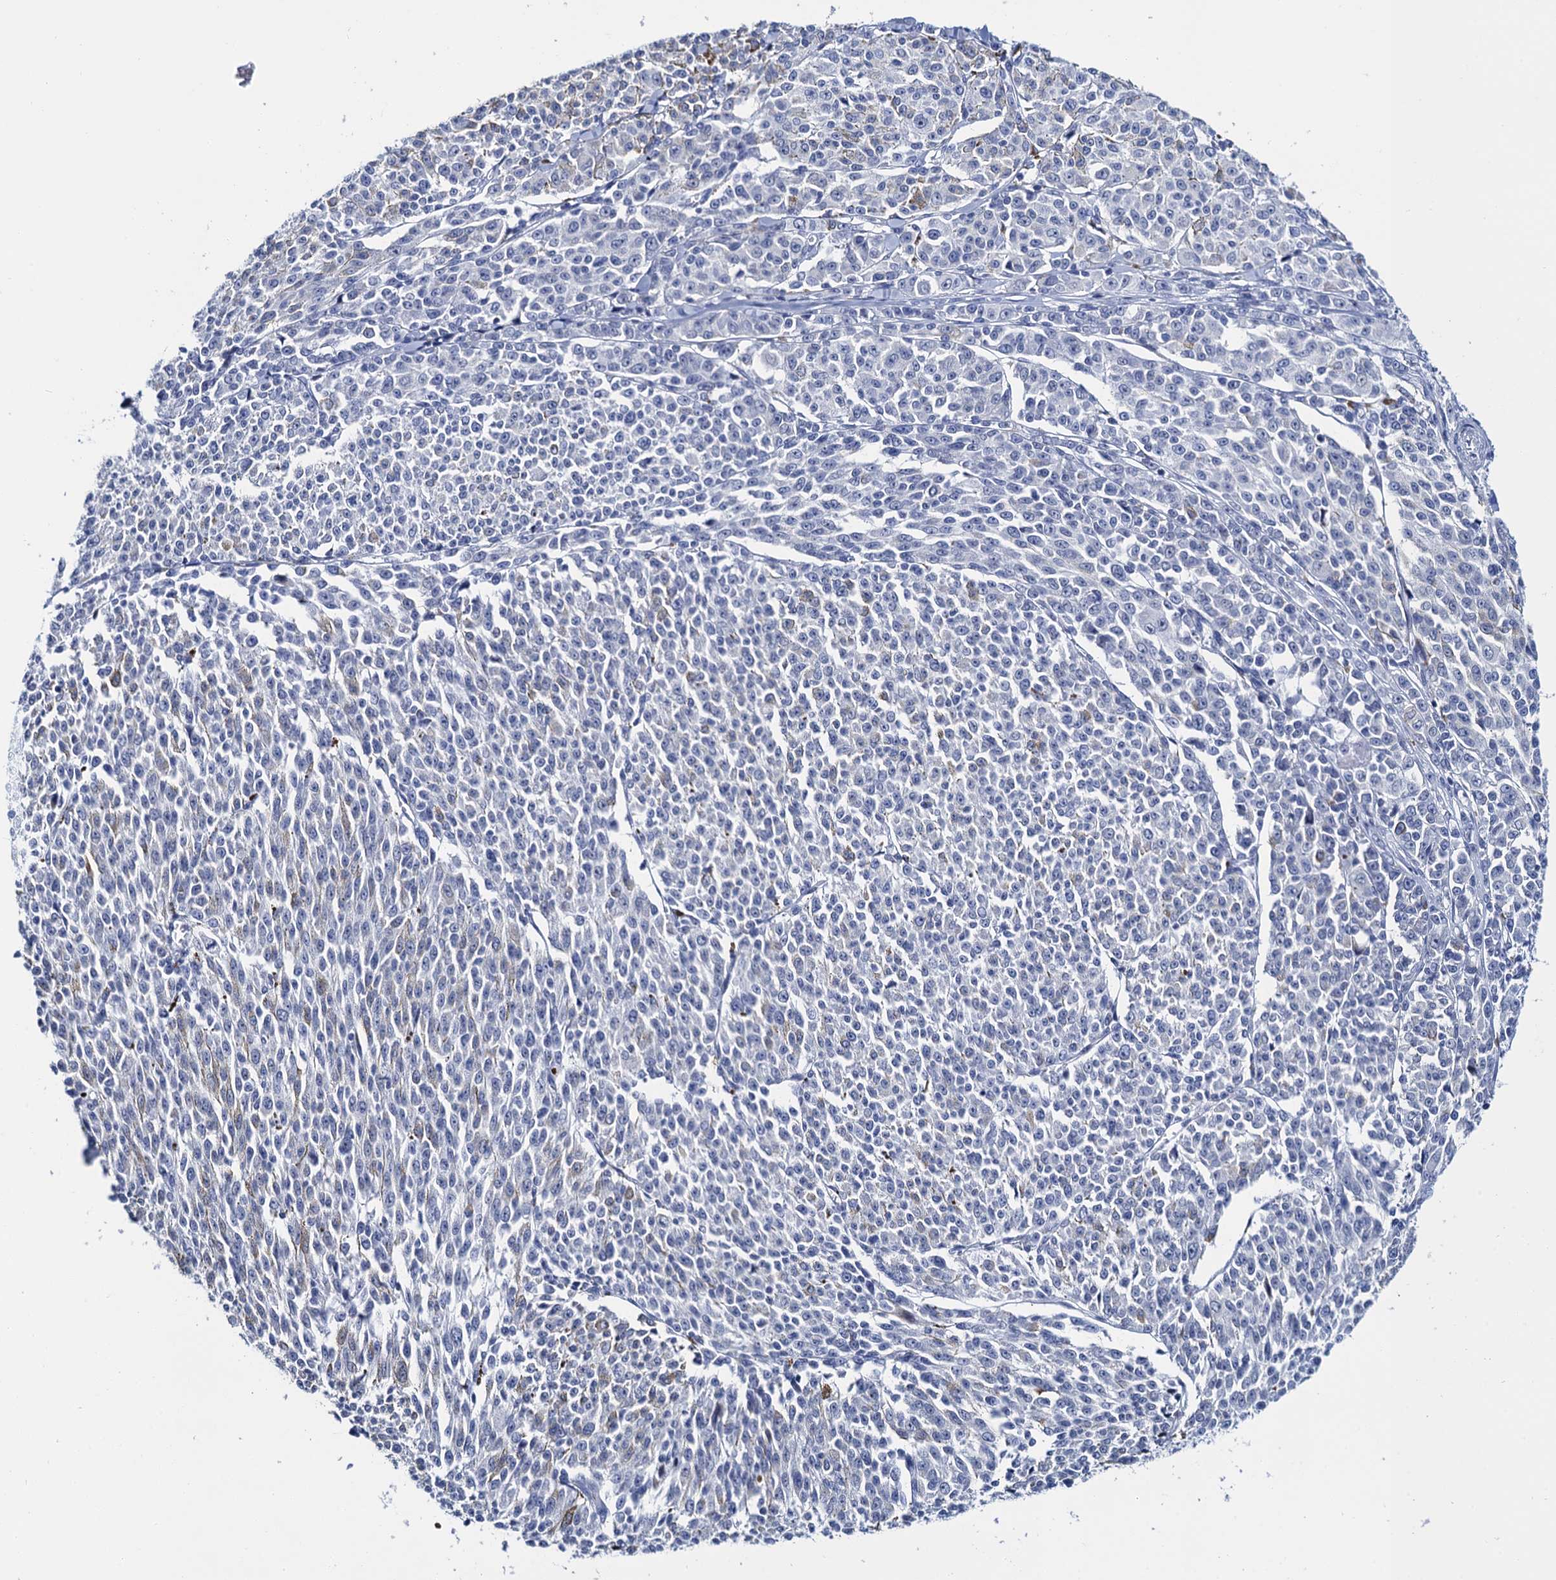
{"staining": {"intensity": "negative", "quantity": "none", "location": "none"}, "tissue": "melanoma", "cell_type": "Tumor cells", "image_type": "cancer", "snomed": [{"axis": "morphology", "description": "Malignant melanoma, NOS"}, {"axis": "topography", "description": "Skin"}], "caption": "An image of malignant melanoma stained for a protein reveals no brown staining in tumor cells.", "gene": "LYPD3", "patient": {"sex": "female", "age": 52}}